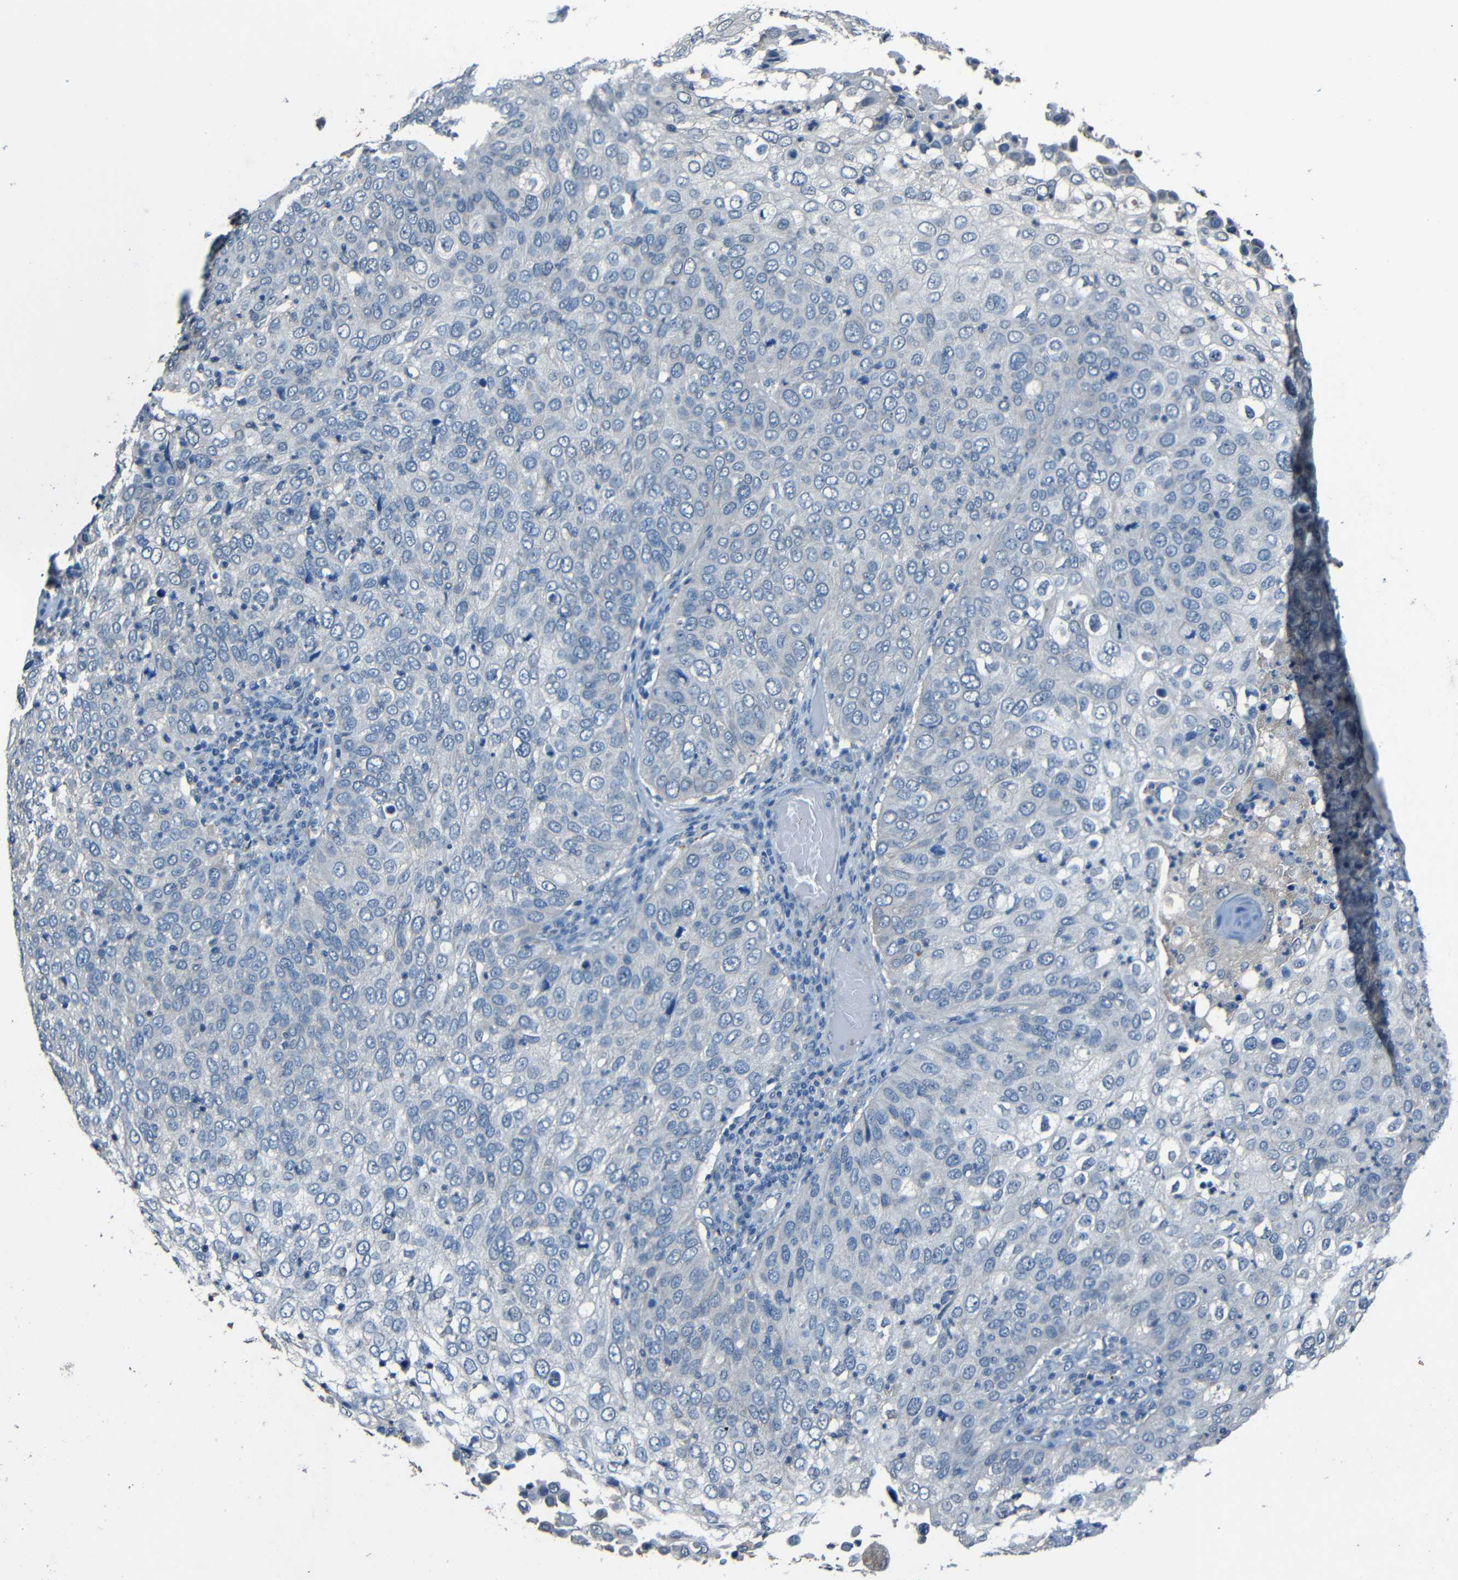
{"staining": {"intensity": "negative", "quantity": "none", "location": "none"}, "tissue": "skin cancer", "cell_type": "Tumor cells", "image_type": "cancer", "snomed": [{"axis": "morphology", "description": "Squamous cell carcinoma, NOS"}, {"axis": "topography", "description": "Skin"}], "caption": "Micrograph shows no protein expression in tumor cells of squamous cell carcinoma (skin) tissue.", "gene": "SLA", "patient": {"sex": "male", "age": 87}}